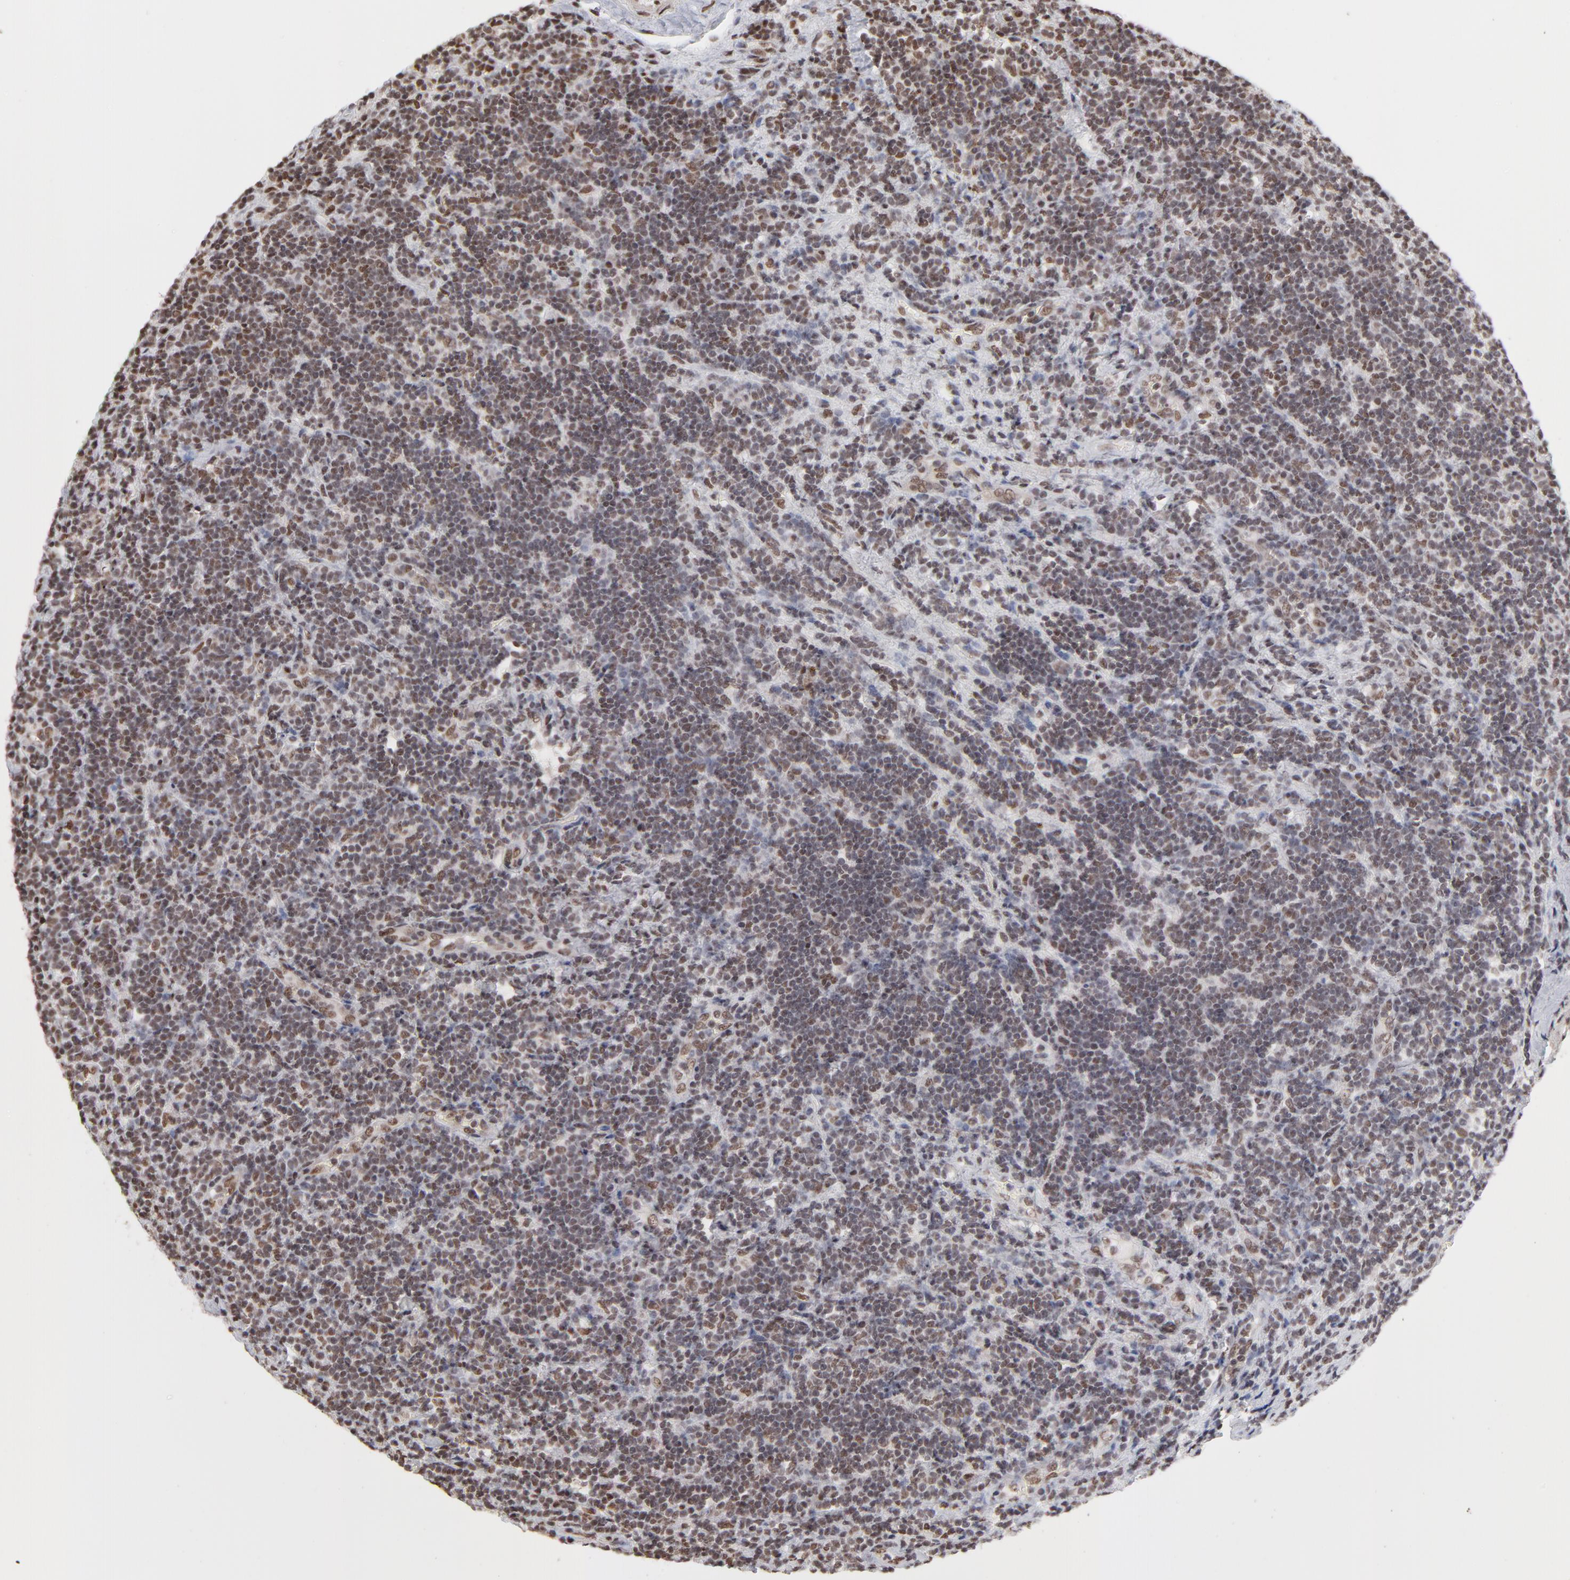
{"staining": {"intensity": "moderate", "quantity": "25%-75%", "location": "nuclear"}, "tissue": "lymphoma", "cell_type": "Tumor cells", "image_type": "cancer", "snomed": [{"axis": "morphology", "description": "Malignant lymphoma, non-Hodgkin's type, Low grade"}, {"axis": "topography", "description": "Lymph node"}], "caption": "This histopathology image displays immunohistochemistry (IHC) staining of human lymphoma, with medium moderate nuclear positivity in approximately 25%-75% of tumor cells.", "gene": "ZNF3", "patient": {"sex": "male", "age": 70}}